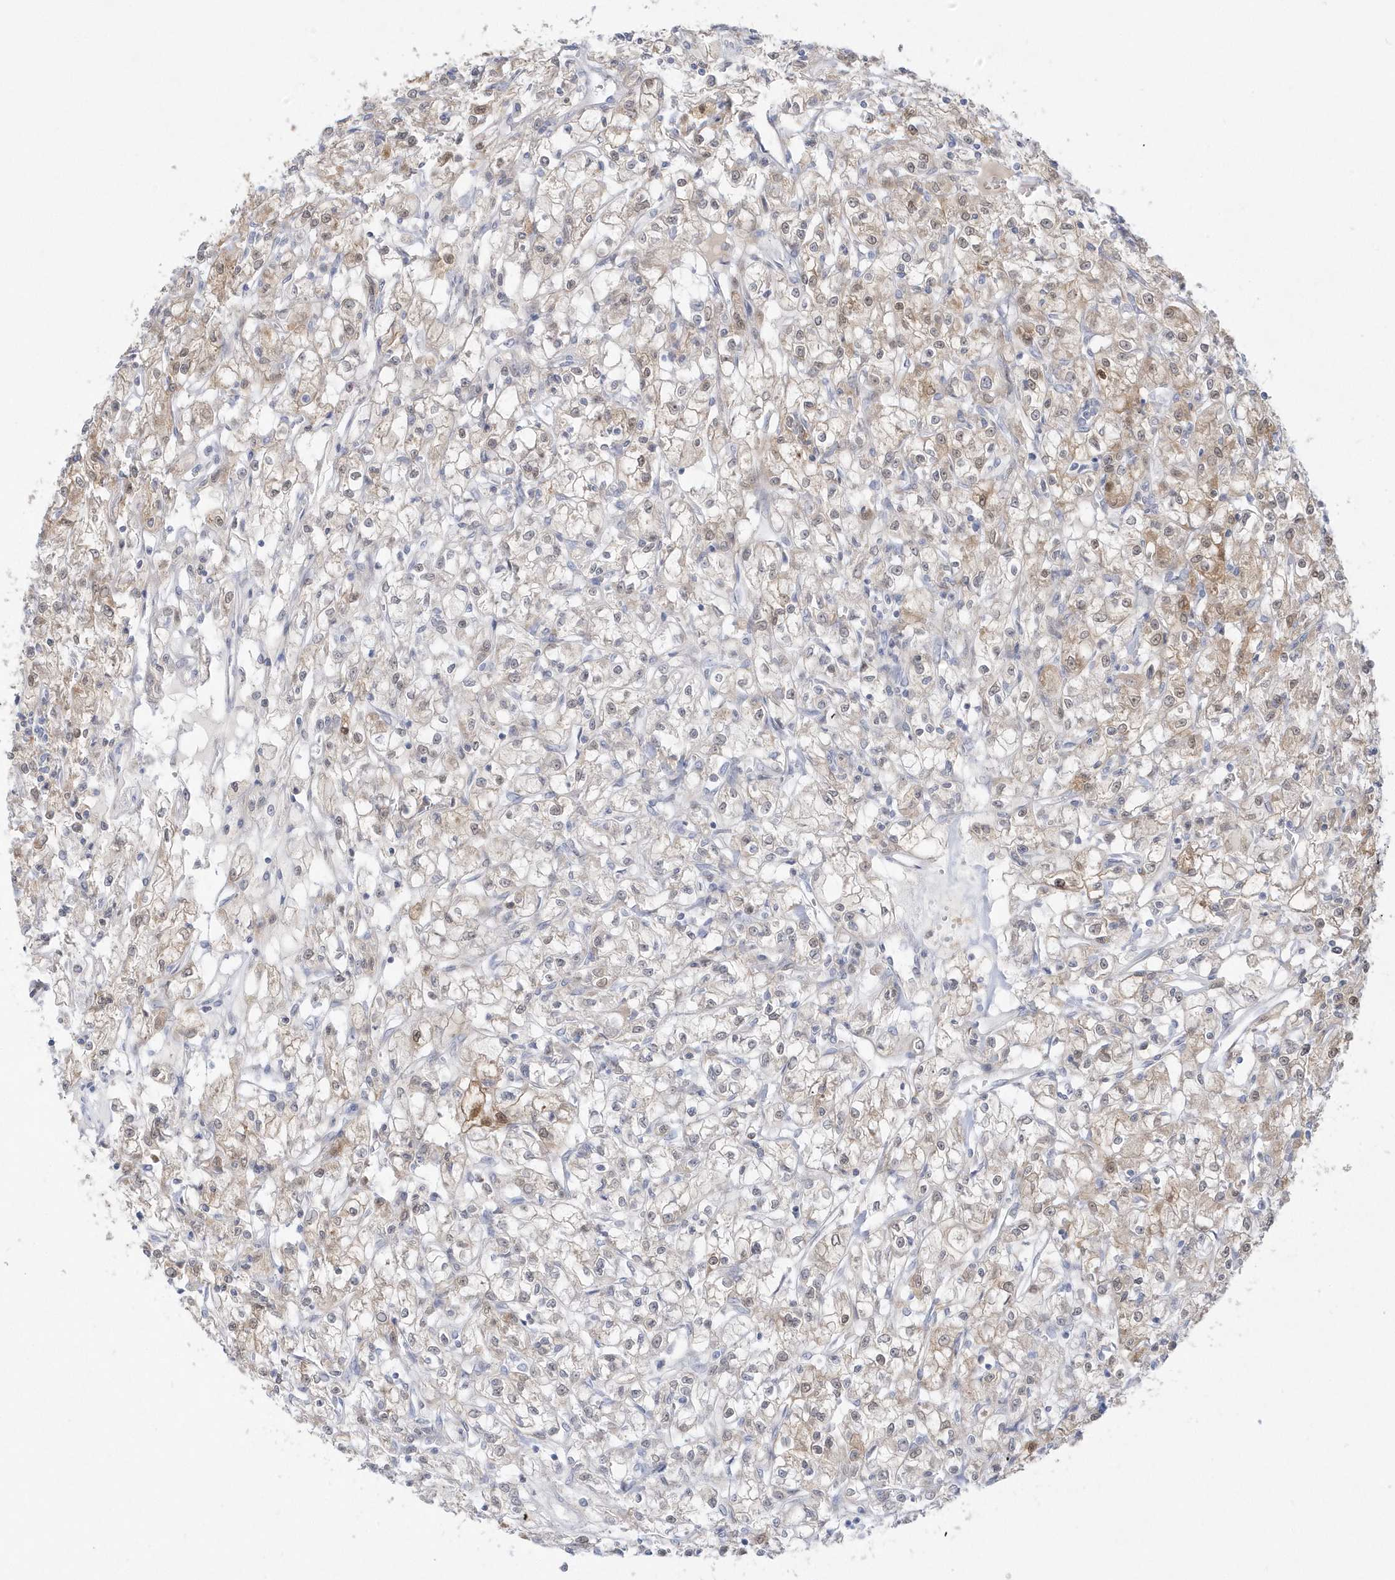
{"staining": {"intensity": "moderate", "quantity": "25%-75%", "location": "cytoplasmic/membranous,nuclear"}, "tissue": "renal cancer", "cell_type": "Tumor cells", "image_type": "cancer", "snomed": [{"axis": "morphology", "description": "Adenocarcinoma, NOS"}, {"axis": "topography", "description": "Kidney"}], "caption": "Renal cancer (adenocarcinoma) tissue displays moderate cytoplasmic/membranous and nuclear expression in about 25%-75% of tumor cells", "gene": "PCBD1", "patient": {"sex": "female", "age": 59}}